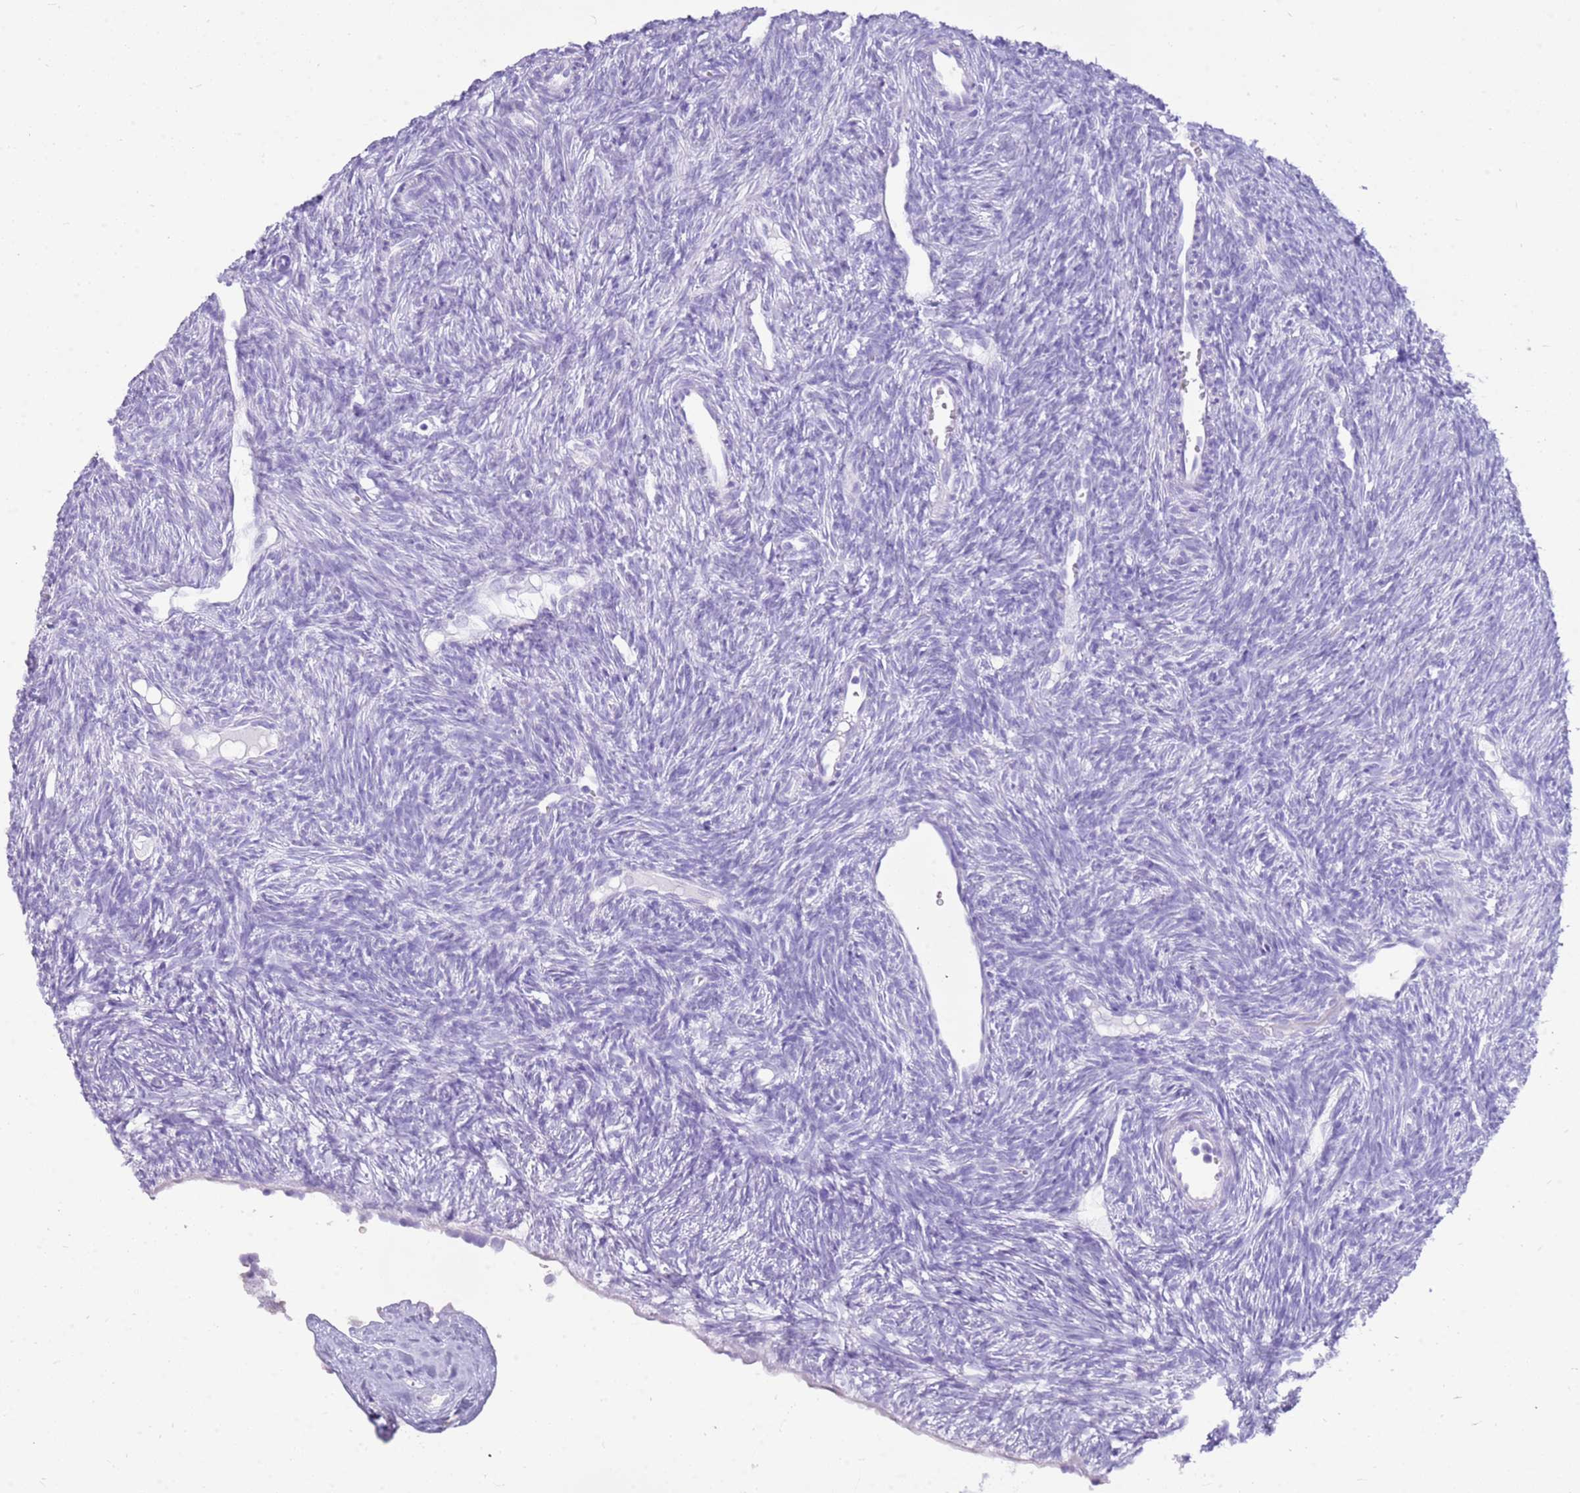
{"staining": {"intensity": "negative", "quantity": "none", "location": "none"}, "tissue": "ovary", "cell_type": "Ovarian stroma cells", "image_type": "normal", "snomed": [{"axis": "morphology", "description": "Normal tissue, NOS"}, {"axis": "topography", "description": "Ovary"}], "caption": "Ovarian stroma cells are negative for protein expression in unremarkable human ovary. (DAB (3,3'-diaminobenzidine) immunohistochemistry with hematoxylin counter stain).", "gene": "CA8", "patient": {"sex": "female", "age": 51}}